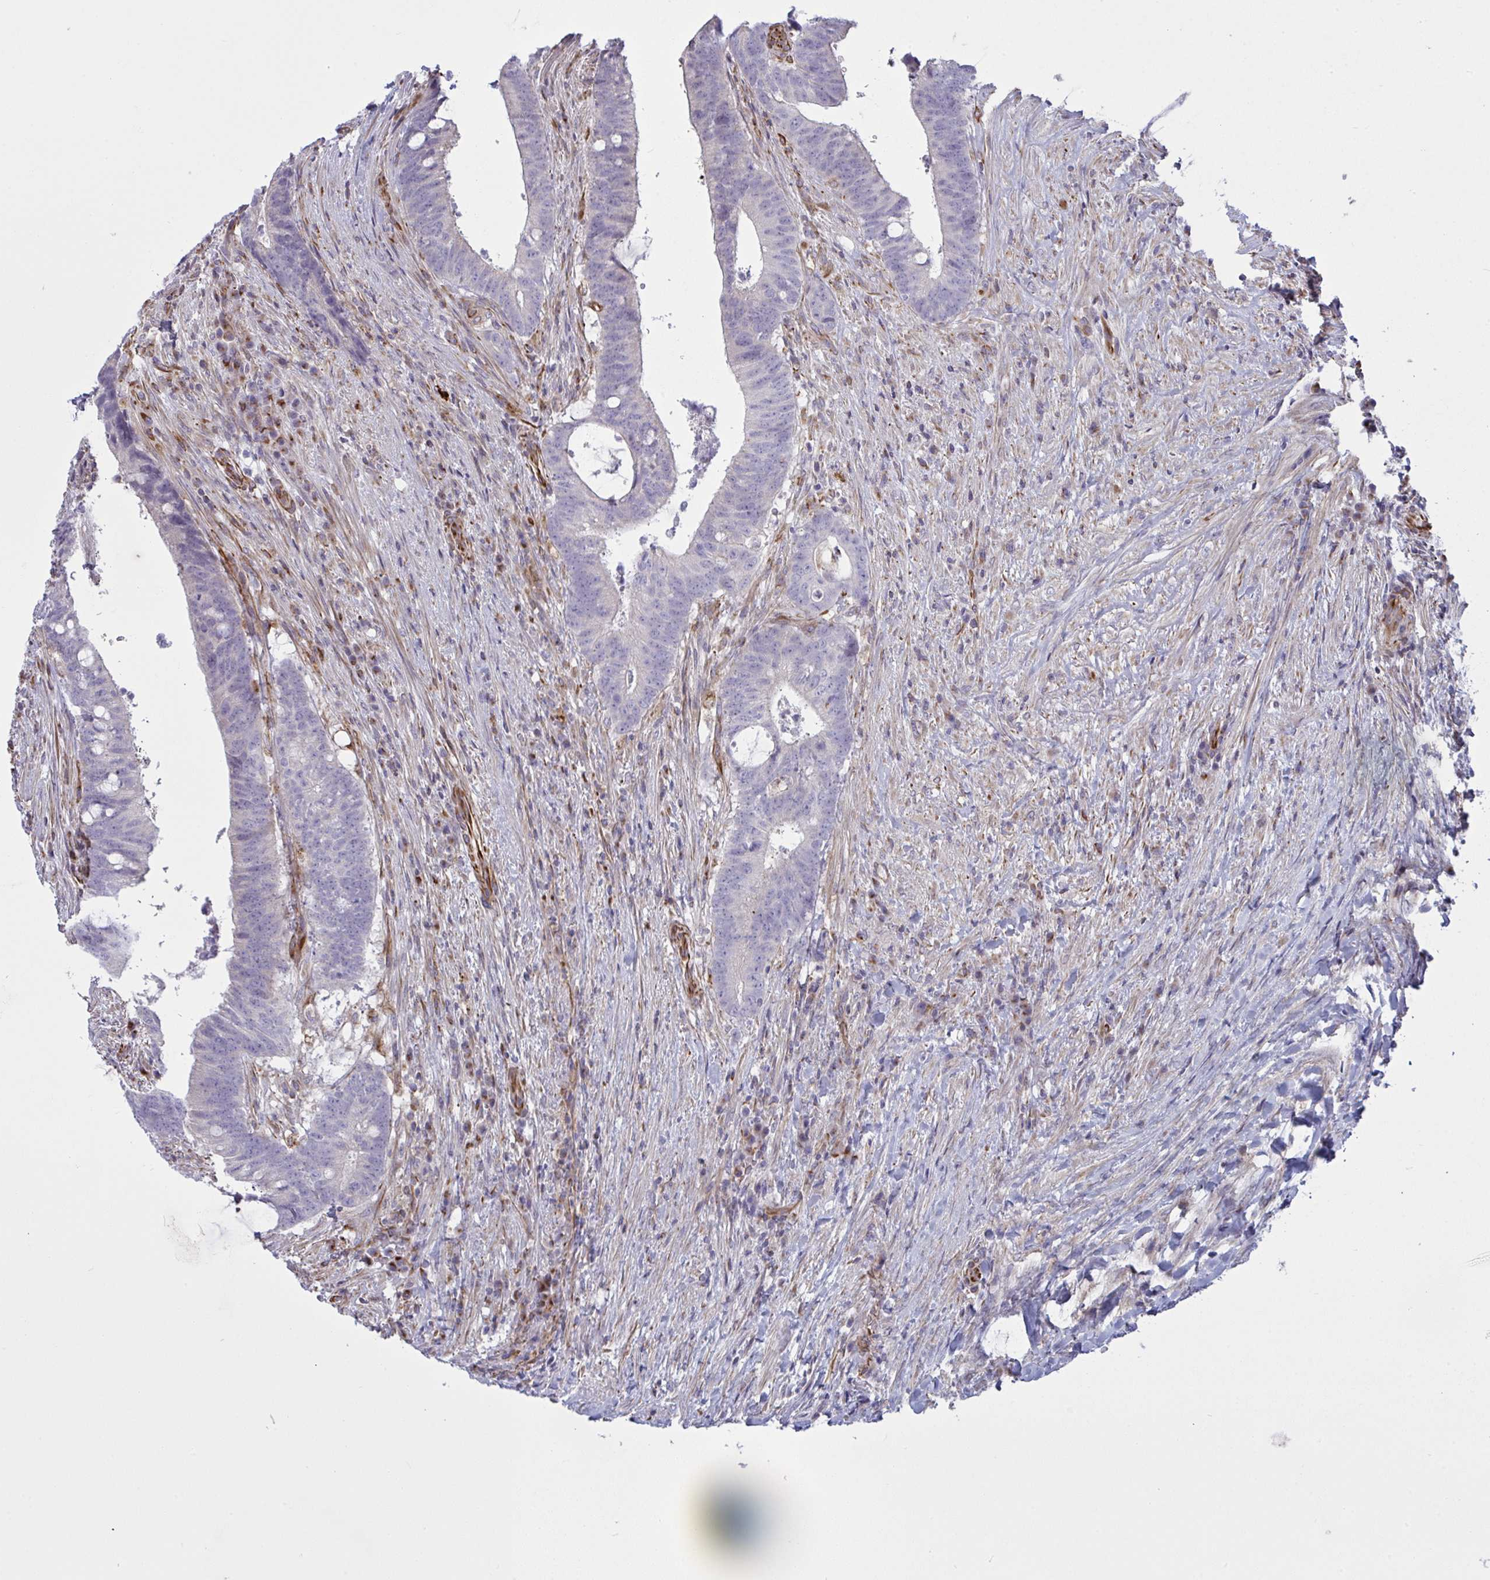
{"staining": {"intensity": "negative", "quantity": "none", "location": "none"}, "tissue": "colorectal cancer", "cell_type": "Tumor cells", "image_type": "cancer", "snomed": [{"axis": "morphology", "description": "Adenocarcinoma, NOS"}, {"axis": "topography", "description": "Colon"}], "caption": "Immunohistochemical staining of human colorectal adenocarcinoma exhibits no significant expression in tumor cells.", "gene": "DCBLD1", "patient": {"sex": "female", "age": 43}}